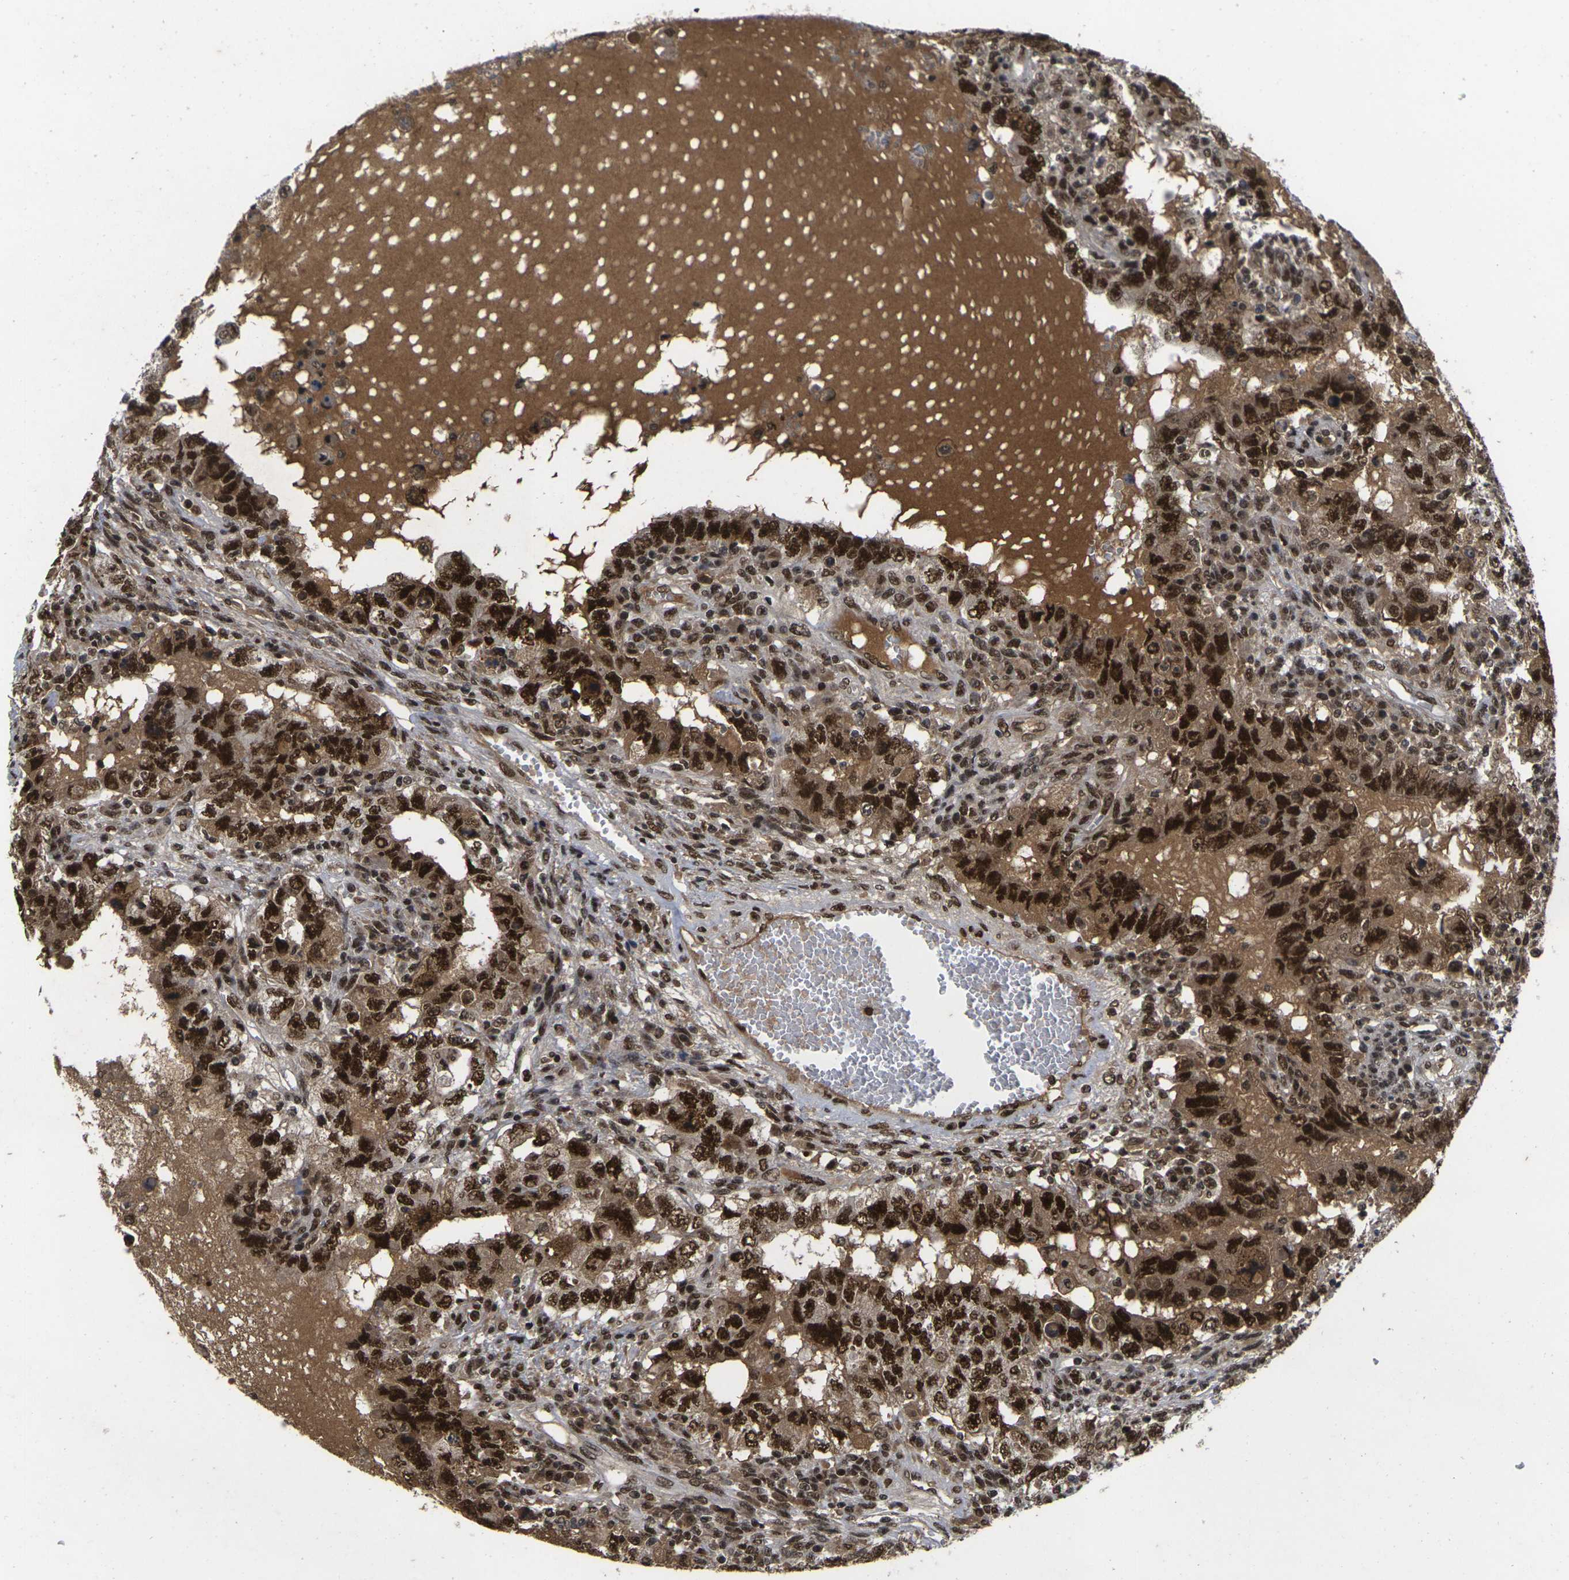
{"staining": {"intensity": "strong", "quantity": ">75%", "location": "nuclear"}, "tissue": "testis cancer", "cell_type": "Tumor cells", "image_type": "cancer", "snomed": [{"axis": "morphology", "description": "Carcinoma, Embryonal, NOS"}, {"axis": "topography", "description": "Testis"}], "caption": "Embryonal carcinoma (testis) stained with a protein marker displays strong staining in tumor cells.", "gene": "GTF2E1", "patient": {"sex": "male", "age": 26}}